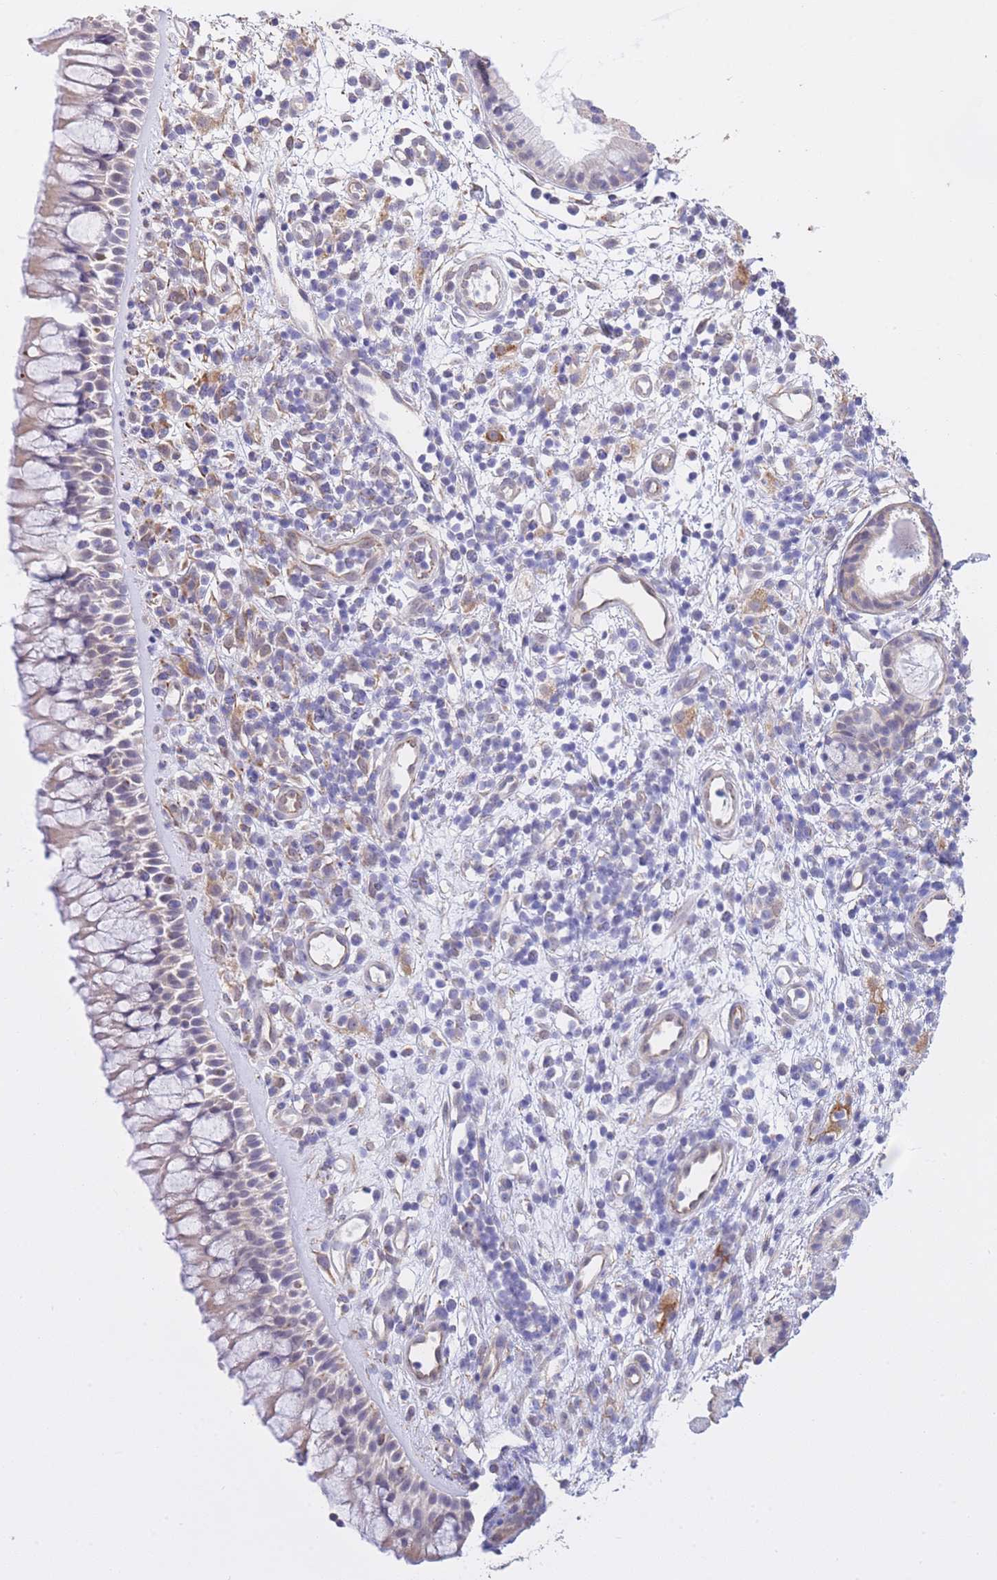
{"staining": {"intensity": "weak", "quantity": "25%-75%", "location": "cytoplasmic/membranous"}, "tissue": "nasopharynx", "cell_type": "Respiratory epithelial cells", "image_type": "normal", "snomed": [{"axis": "morphology", "description": "Normal tissue, NOS"}, {"axis": "topography", "description": "Nasopharynx"}], "caption": "Immunohistochemical staining of unremarkable human nasopharynx displays weak cytoplasmic/membranous protein positivity in approximately 25%-75% of respiratory epithelial cells.", "gene": "CTBP1", "patient": {"sex": "male", "age": 63}}